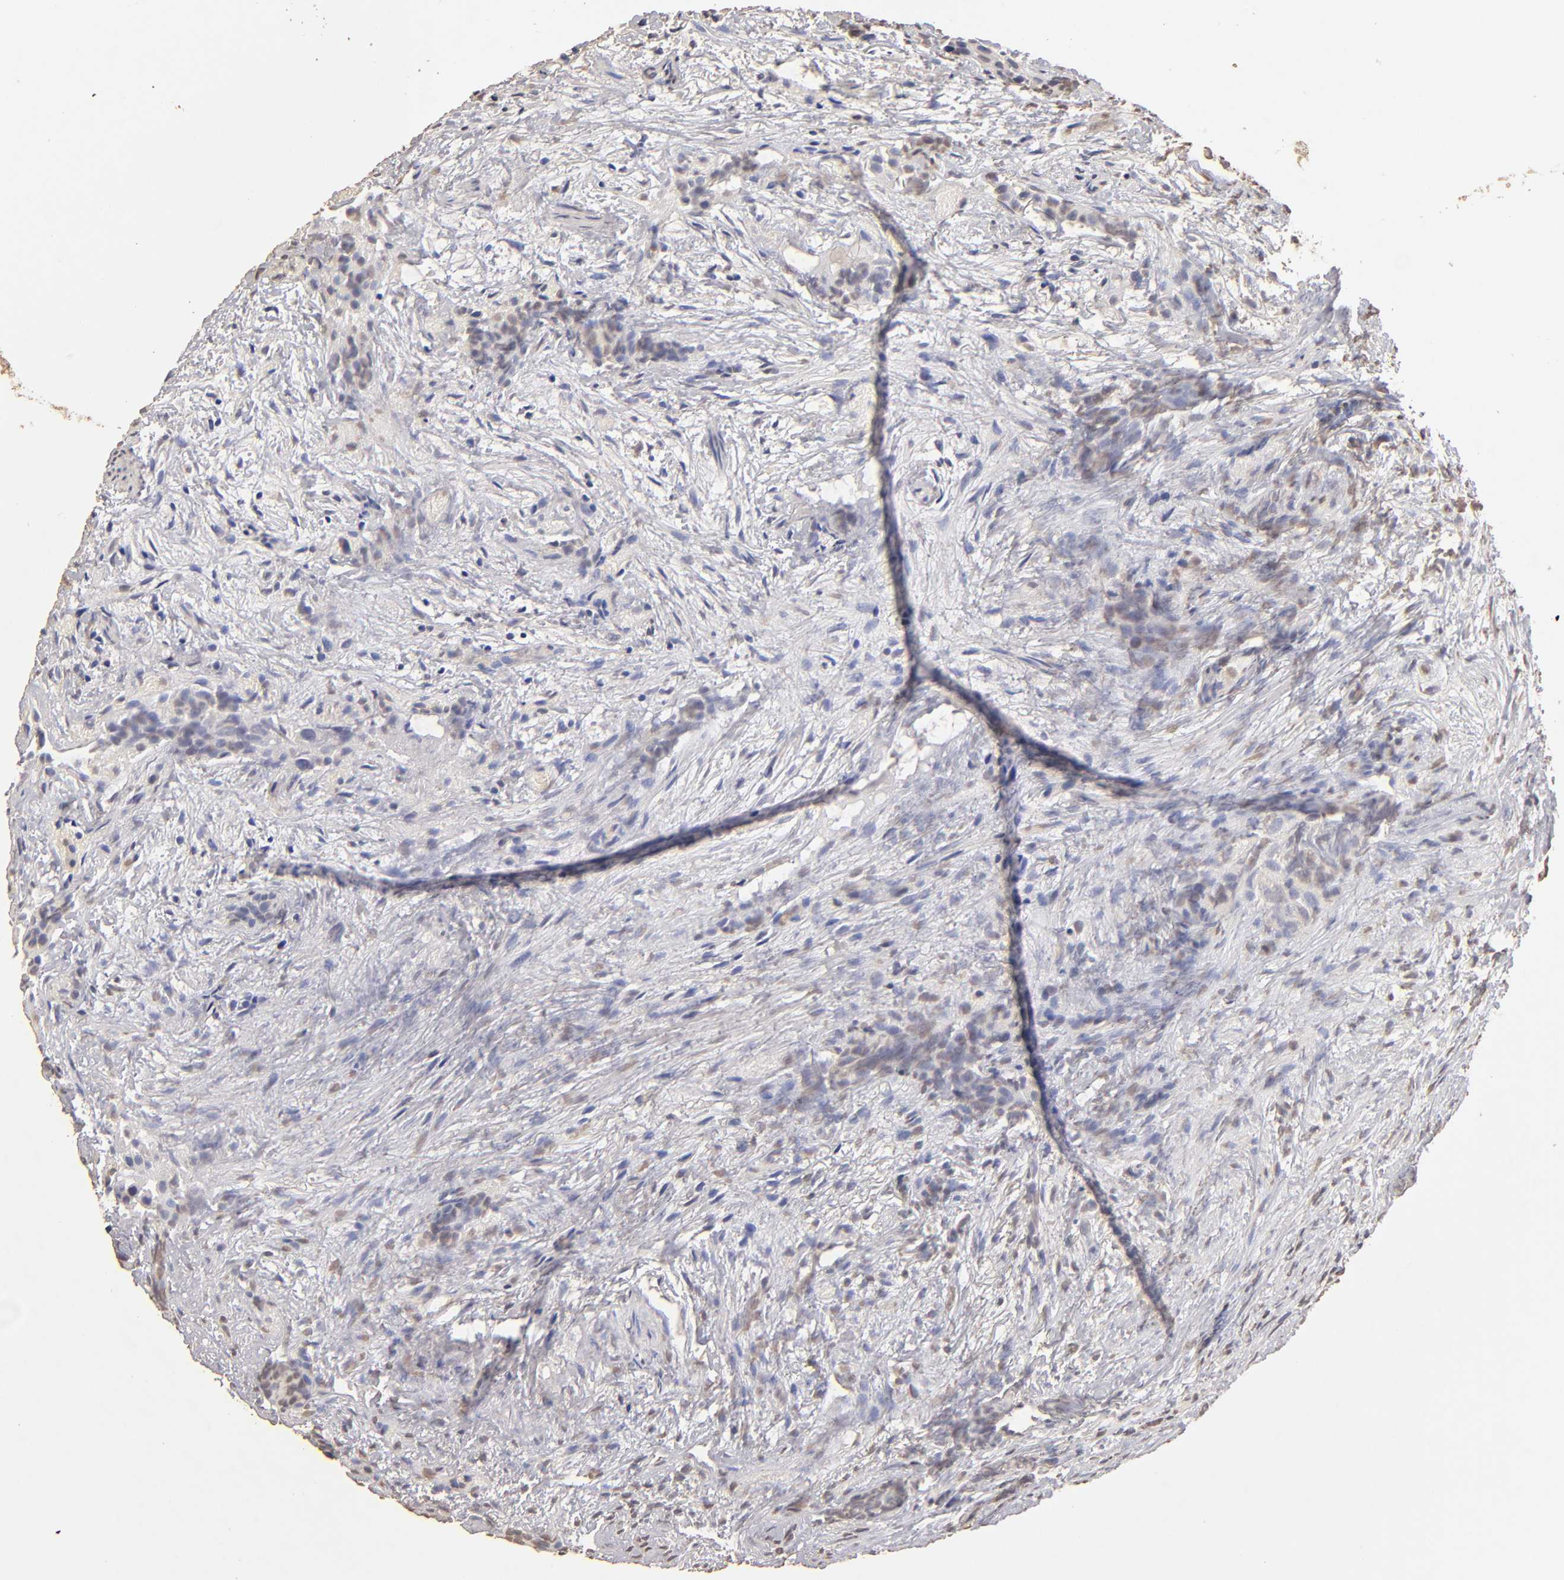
{"staining": {"intensity": "weak", "quantity": "25%-75%", "location": "cytoplasmic/membranous,nuclear"}, "tissue": "urothelial cancer", "cell_type": "Tumor cells", "image_type": "cancer", "snomed": [{"axis": "morphology", "description": "Urothelial carcinoma, High grade"}, {"axis": "topography", "description": "Urinary bladder"}], "caption": "This photomicrograph displays immunohistochemistry staining of high-grade urothelial carcinoma, with low weak cytoplasmic/membranous and nuclear positivity in approximately 25%-75% of tumor cells.", "gene": "OPHN1", "patient": {"sex": "female", "age": 78}}